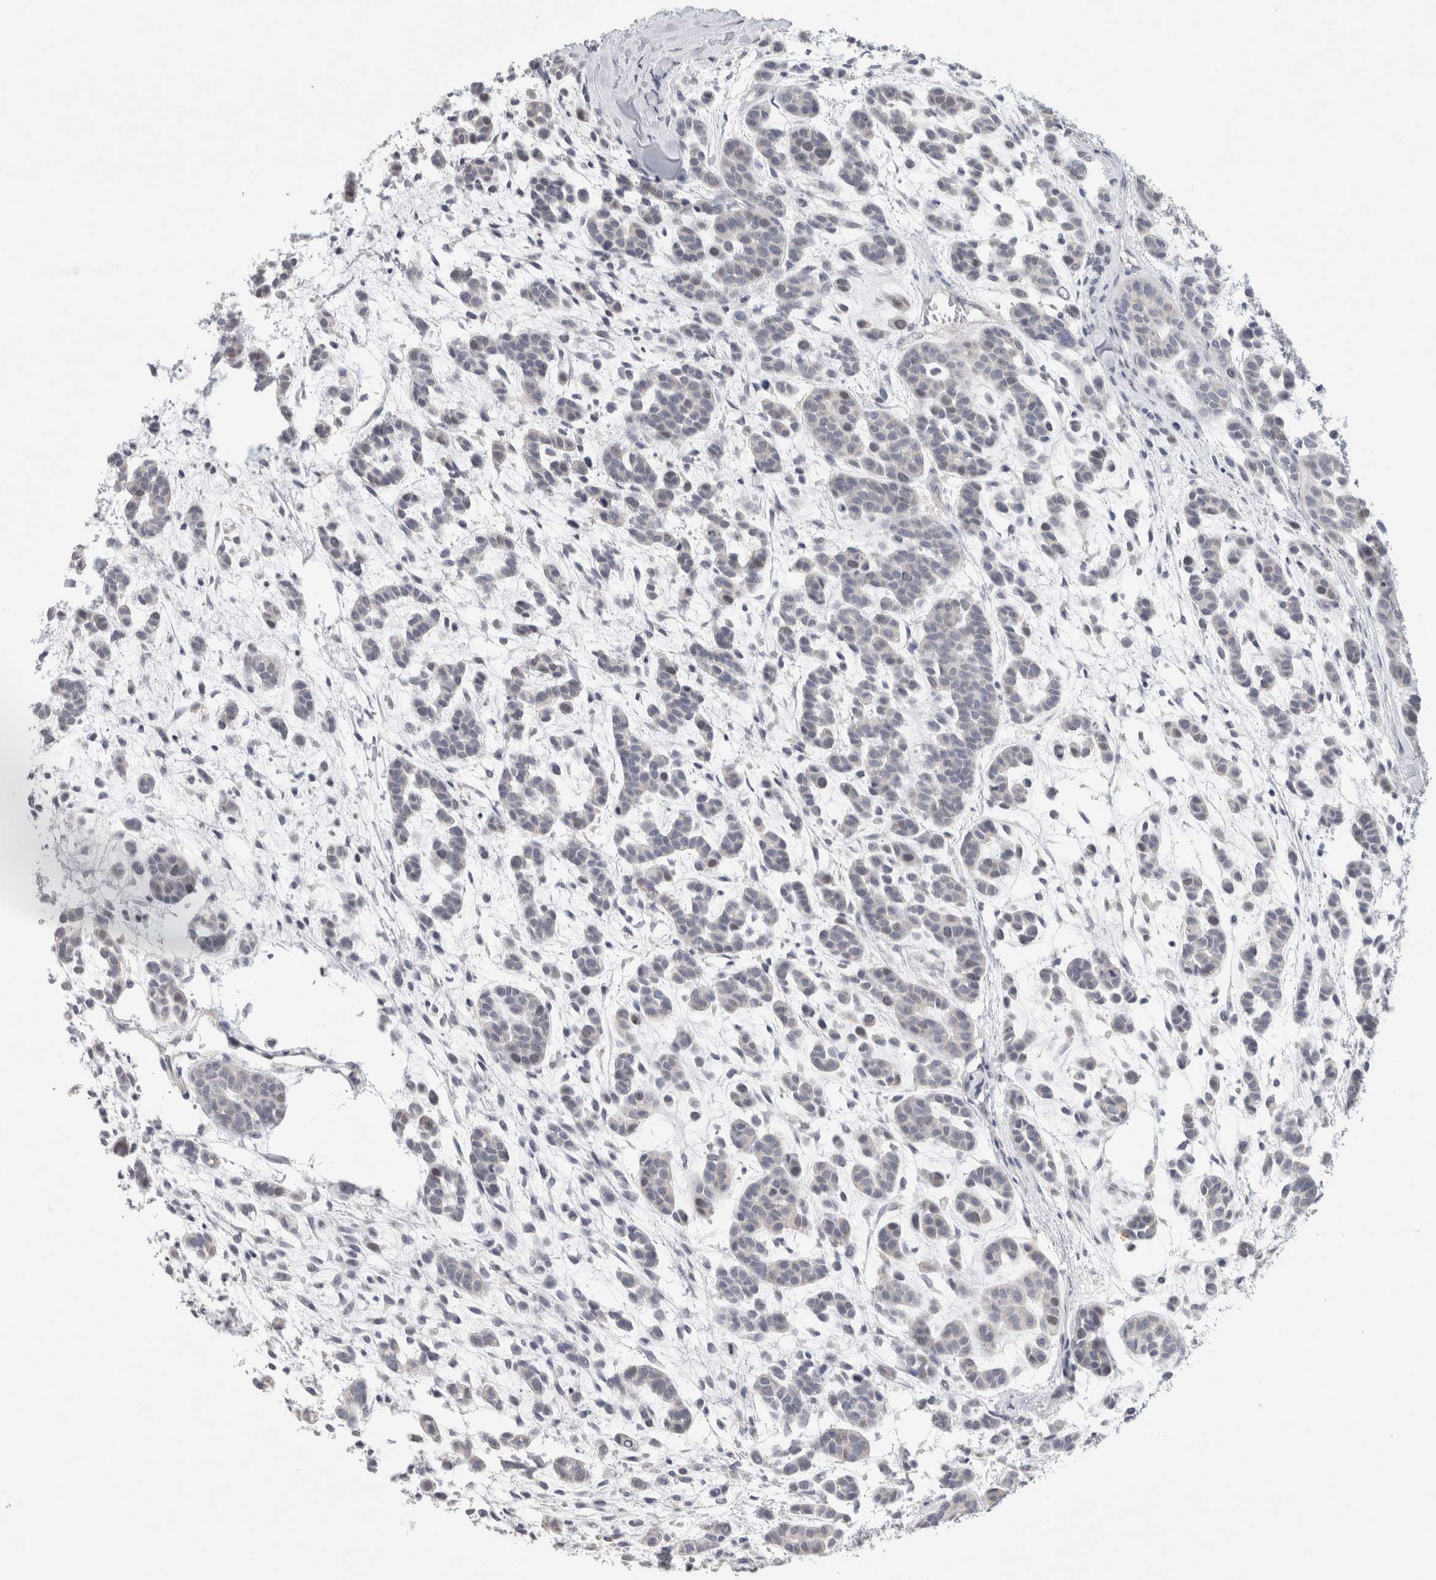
{"staining": {"intensity": "negative", "quantity": "none", "location": "none"}, "tissue": "head and neck cancer", "cell_type": "Tumor cells", "image_type": "cancer", "snomed": [{"axis": "morphology", "description": "Adenocarcinoma, NOS"}, {"axis": "morphology", "description": "Adenoma, NOS"}, {"axis": "topography", "description": "Head-Neck"}], "caption": "A micrograph of head and neck adenoma stained for a protein demonstrates no brown staining in tumor cells. (DAB (3,3'-diaminobenzidine) immunohistochemistry visualized using brightfield microscopy, high magnification).", "gene": "TONSL", "patient": {"sex": "female", "age": 55}}